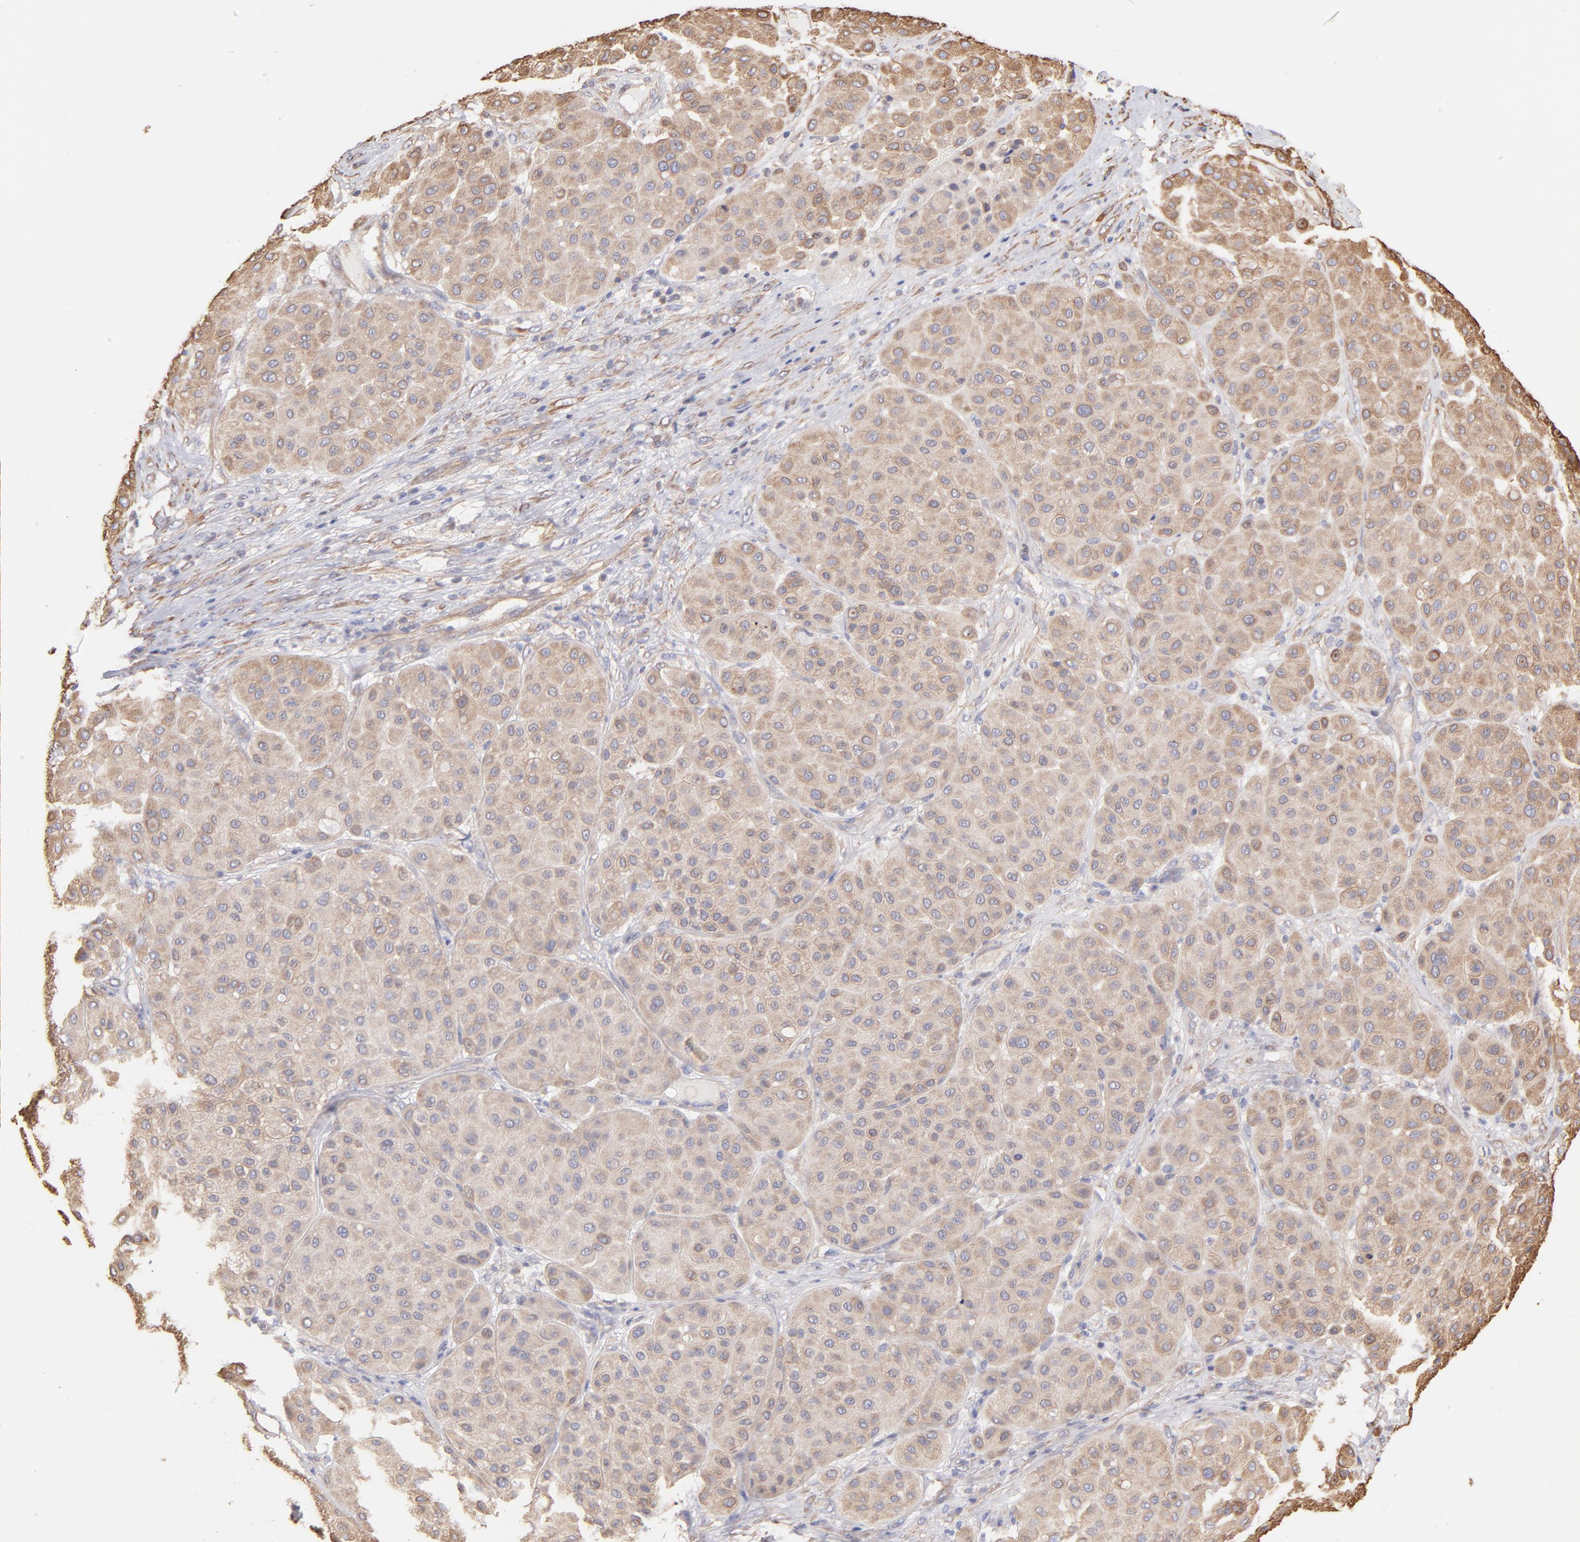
{"staining": {"intensity": "weak", "quantity": ">75%", "location": "cytoplasmic/membranous"}, "tissue": "melanoma", "cell_type": "Tumor cells", "image_type": "cancer", "snomed": [{"axis": "morphology", "description": "Normal tissue, NOS"}, {"axis": "morphology", "description": "Malignant melanoma, Metastatic site"}, {"axis": "topography", "description": "Skin"}], "caption": "A brown stain highlights weak cytoplasmic/membranous staining of a protein in malignant melanoma (metastatic site) tumor cells.", "gene": "PLEC", "patient": {"sex": "male", "age": 41}}